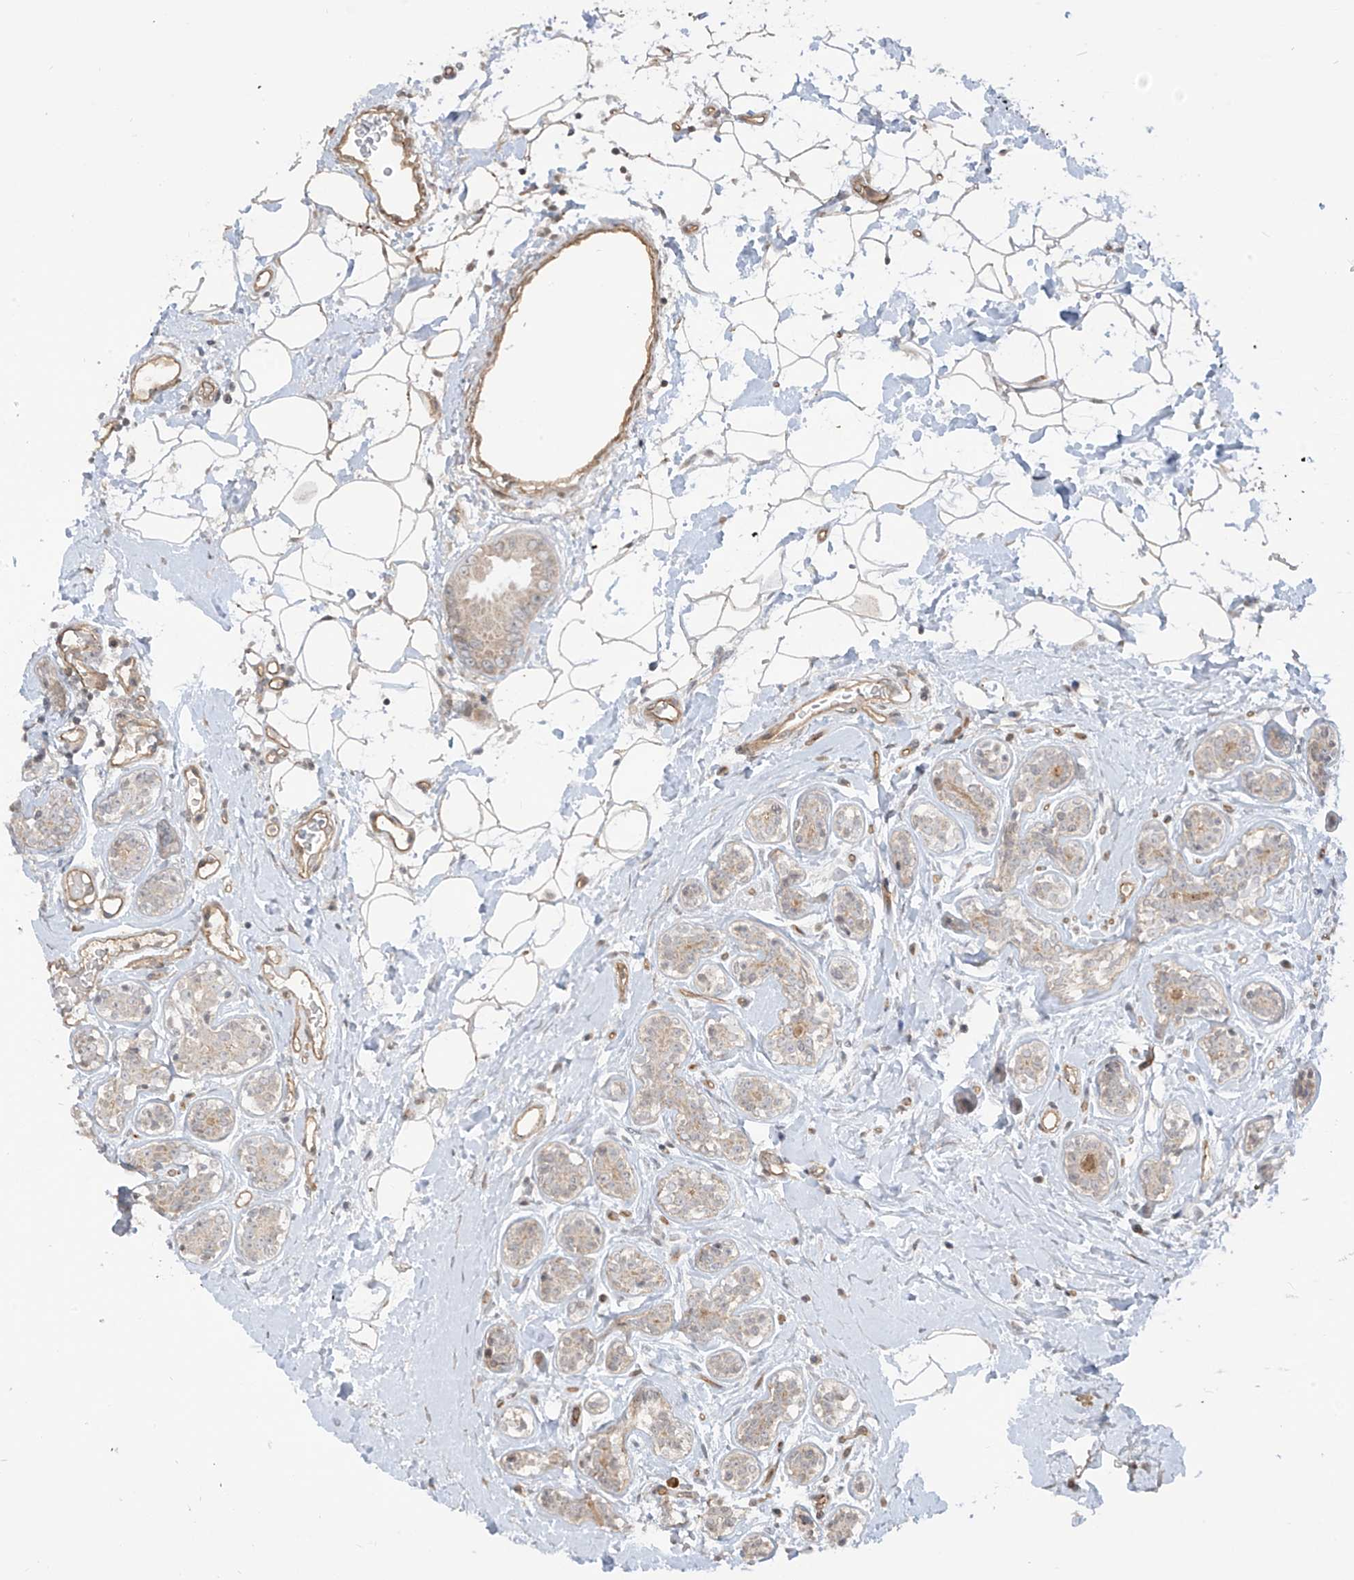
{"staining": {"intensity": "weak", "quantity": ">75%", "location": "cytoplasmic/membranous"}, "tissue": "breast cancer", "cell_type": "Tumor cells", "image_type": "cancer", "snomed": [{"axis": "morphology", "description": "Normal tissue, NOS"}, {"axis": "morphology", "description": "Duct carcinoma"}, {"axis": "topography", "description": "Breast"}], "caption": "Immunohistochemical staining of human breast cancer (intraductal carcinoma) exhibits weak cytoplasmic/membranous protein expression in about >75% of tumor cells.", "gene": "DGKQ", "patient": {"sex": "female", "age": 39}}